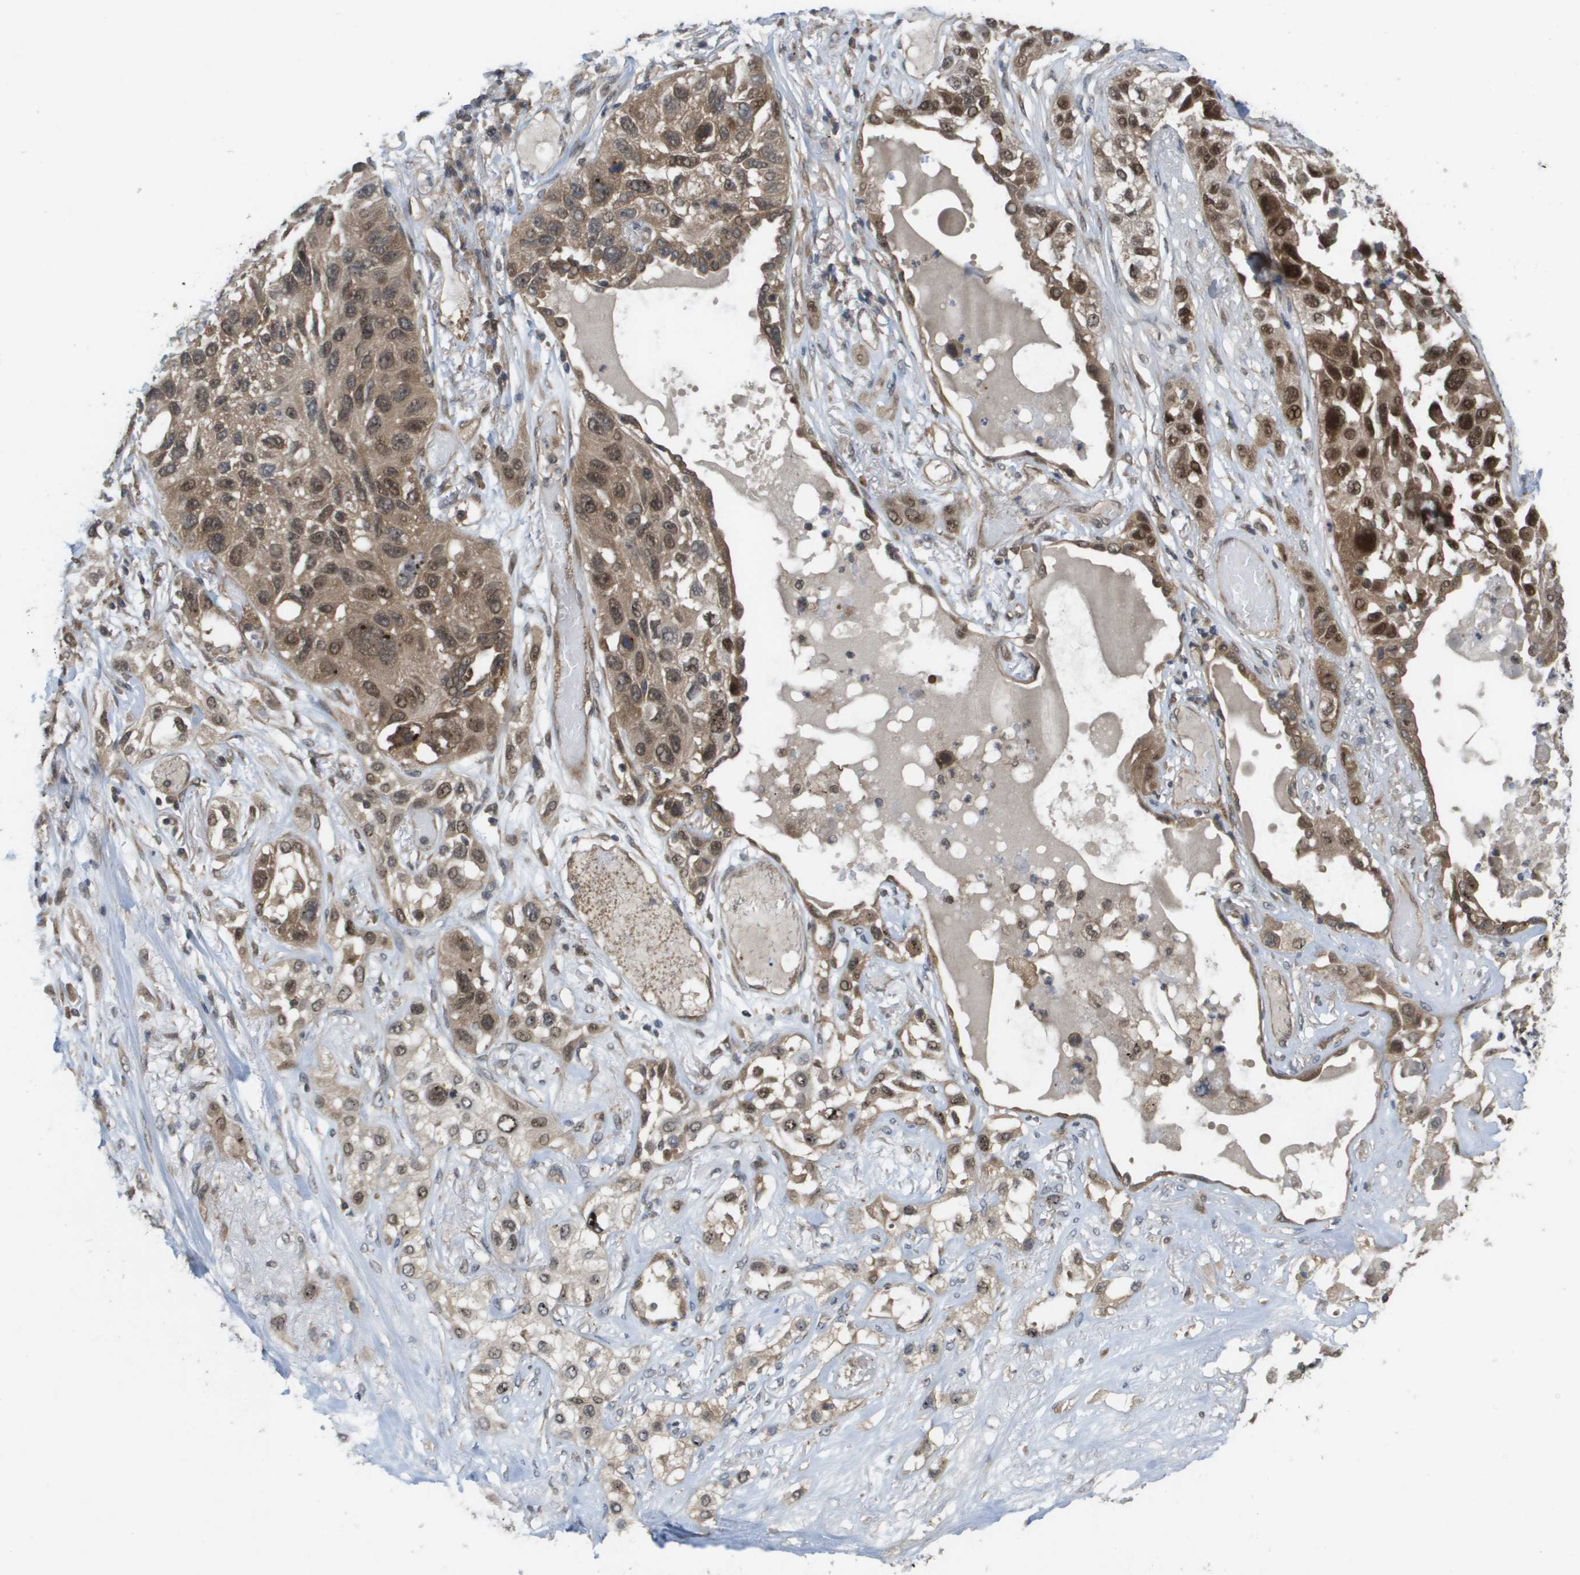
{"staining": {"intensity": "strong", "quantity": "25%-75%", "location": "cytoplasmic/membranous,nuclear"}, "tissue": "lung cancer", "cell_type": "Tumor cells", "image_type": "cancer", "snomed": [{"axis": "morphology", "description": "Squamous cell carcinoma, NOS"}, {"axis": "topography", "description": "Lung"}], "caption": "Lung cancer (squamous cell carcinoma) stained with DAB (3,3'-diaminobenzidine) immunohistochemistry (IHC) demonstrates high levels of strong cytoplasmic/membranous and nuclear positivity in approximately 25%-75% of tumor cells.", "gene": "CTPS2", "patient": {"sex": "male", "age": 71}}